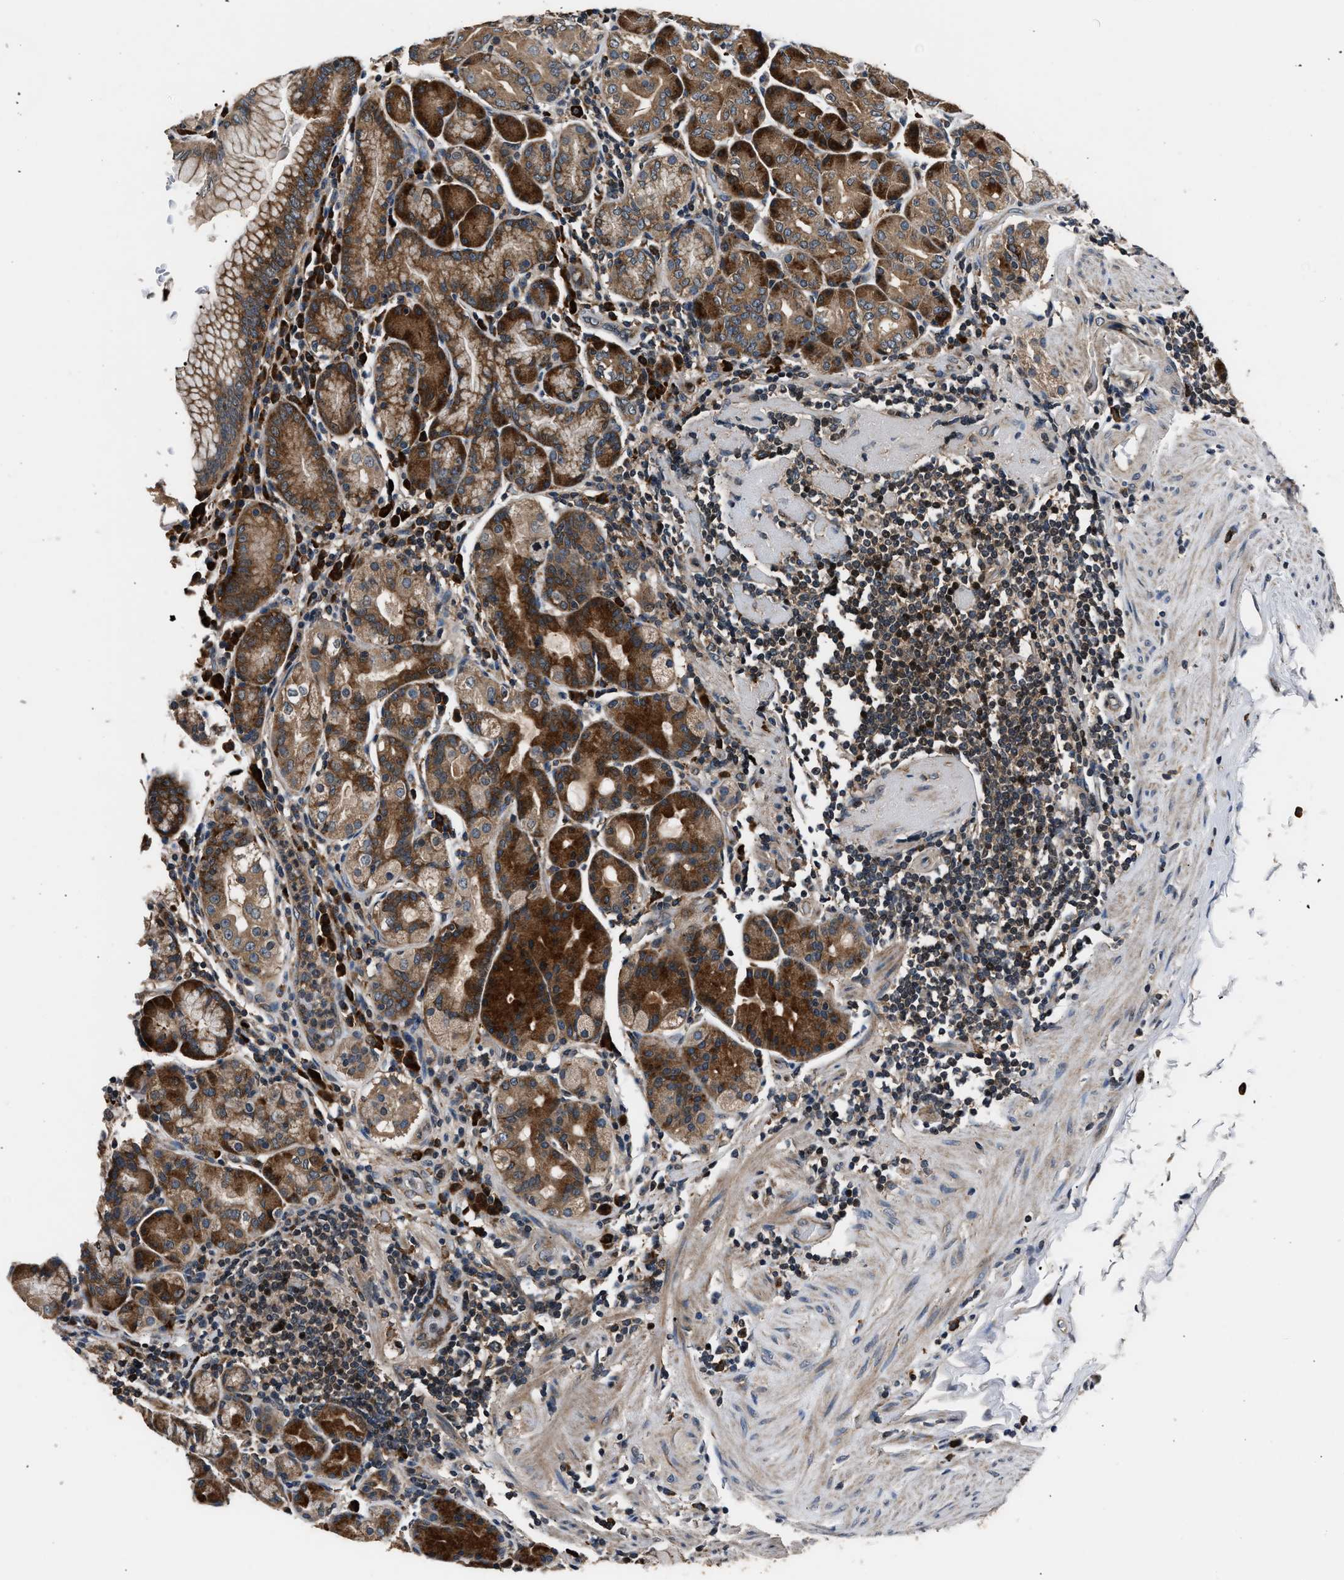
{"staining": {"intensity": "strong", "quantity": ">75%", "location": "cytoplasmic/membranous"}, "tissue": "stomach", "cell_type": "Glandular cells", "image_type": "normal", "snomed": [{"axis": "morphology", "description": "Normal tissue, NOS"}, {"axis": "topography", "description": "Stomach, lower"}], "caption": "Protein analysis of unremarkable stomach demonstrates strong cytoplasmic/membranous staining in approximately >75% of glandular cells. (DAB IHC with brightfield microscopy, high magnification).", "gene": "IMPDH2", "patient": {"sex": "female", "age": 76}}